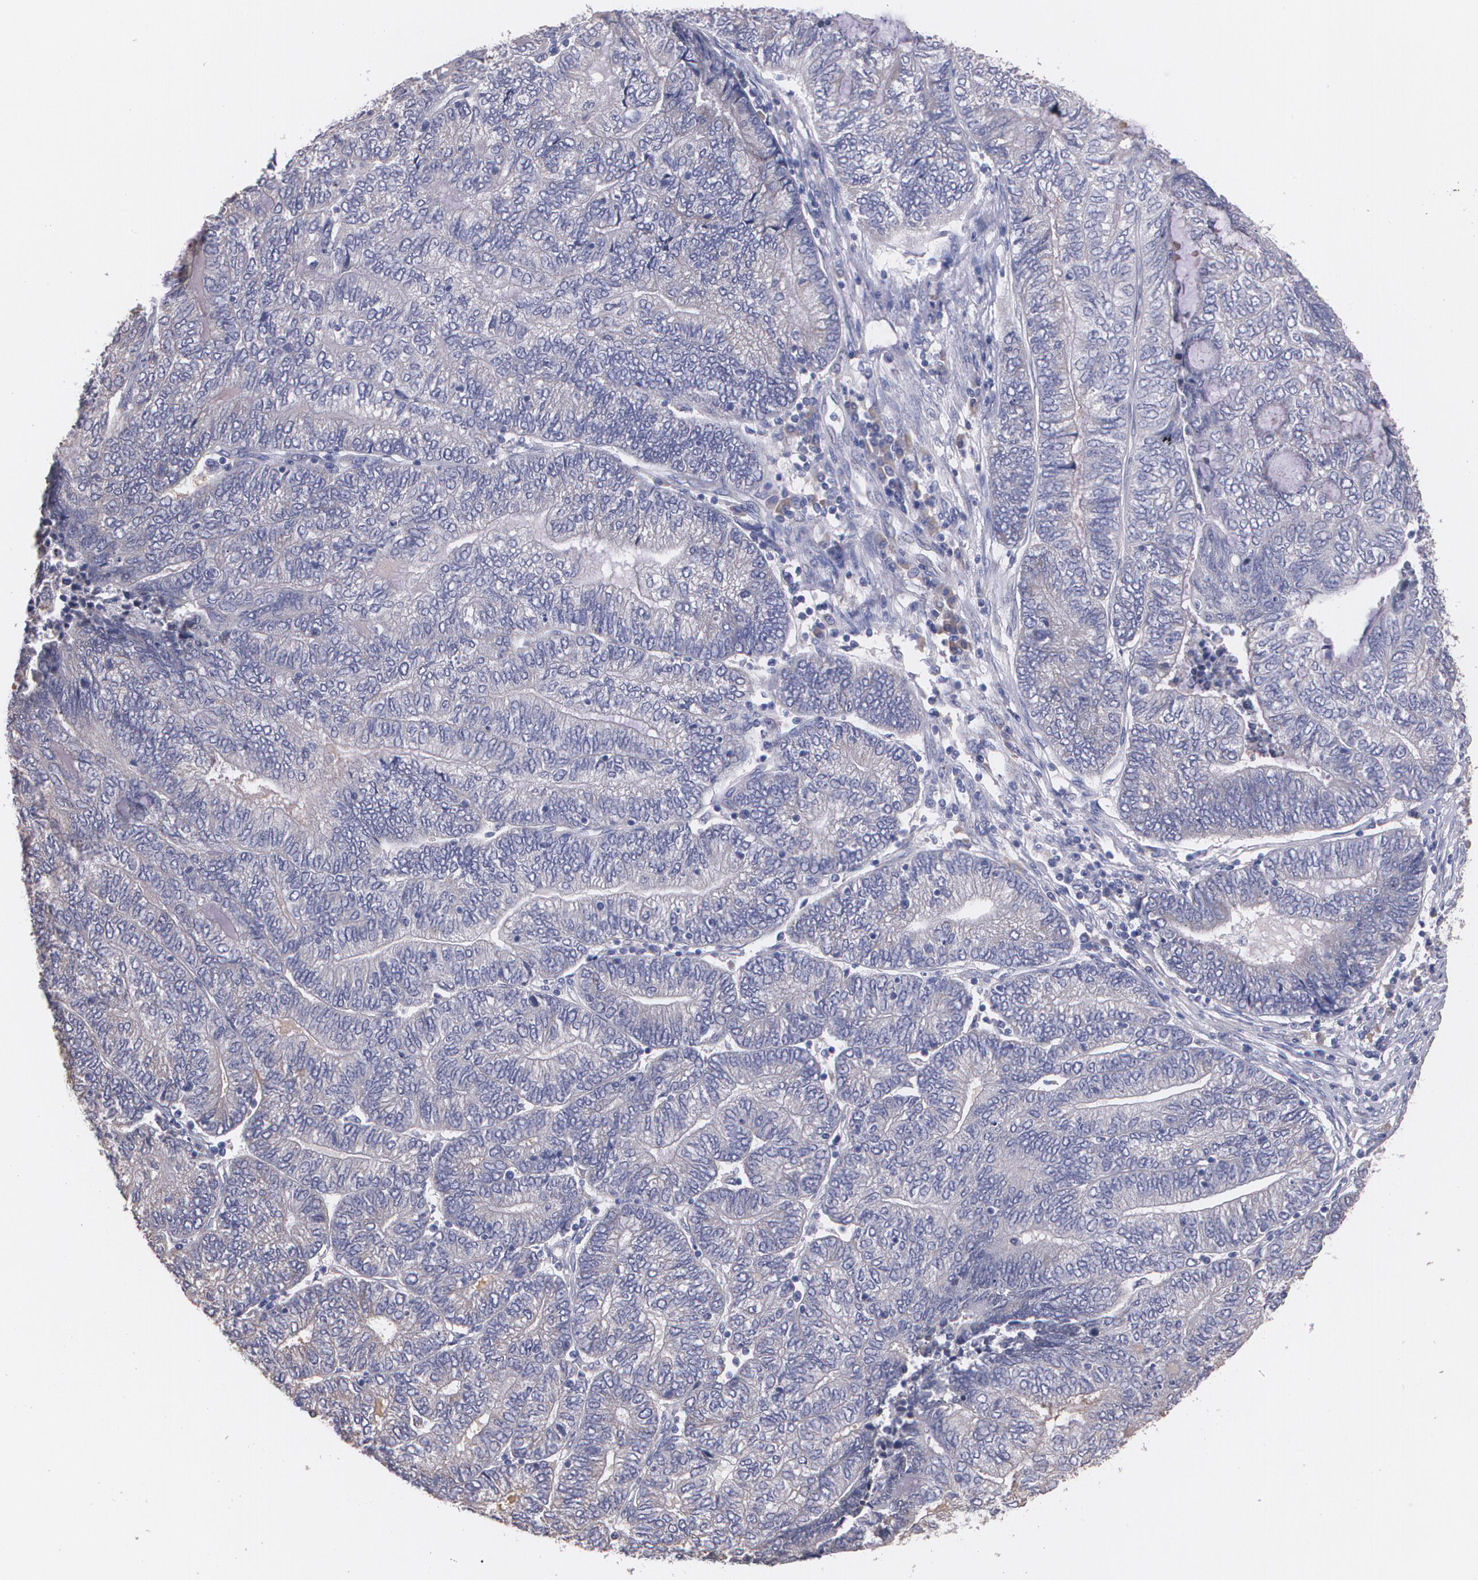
{"staining": {"intensity": "negative", "quantity": "none", "location": "none"}, "tissue": "endometrial cancer", "cell_type": "Tumor cells", "image_type": "cancer", "snomed": [{"axis": "morphology", "description": "Adenocarcinoma, NOS"}, {"axis": "topography", "description": "Uterus"}, {"axis": "topography", "description": "Endometrium"}], "caption": "Tumor cells are negative for brown protein staining in endometrial cancer.", "gene": "AMBP", "patient": {"sex": "female", "age": 70}}